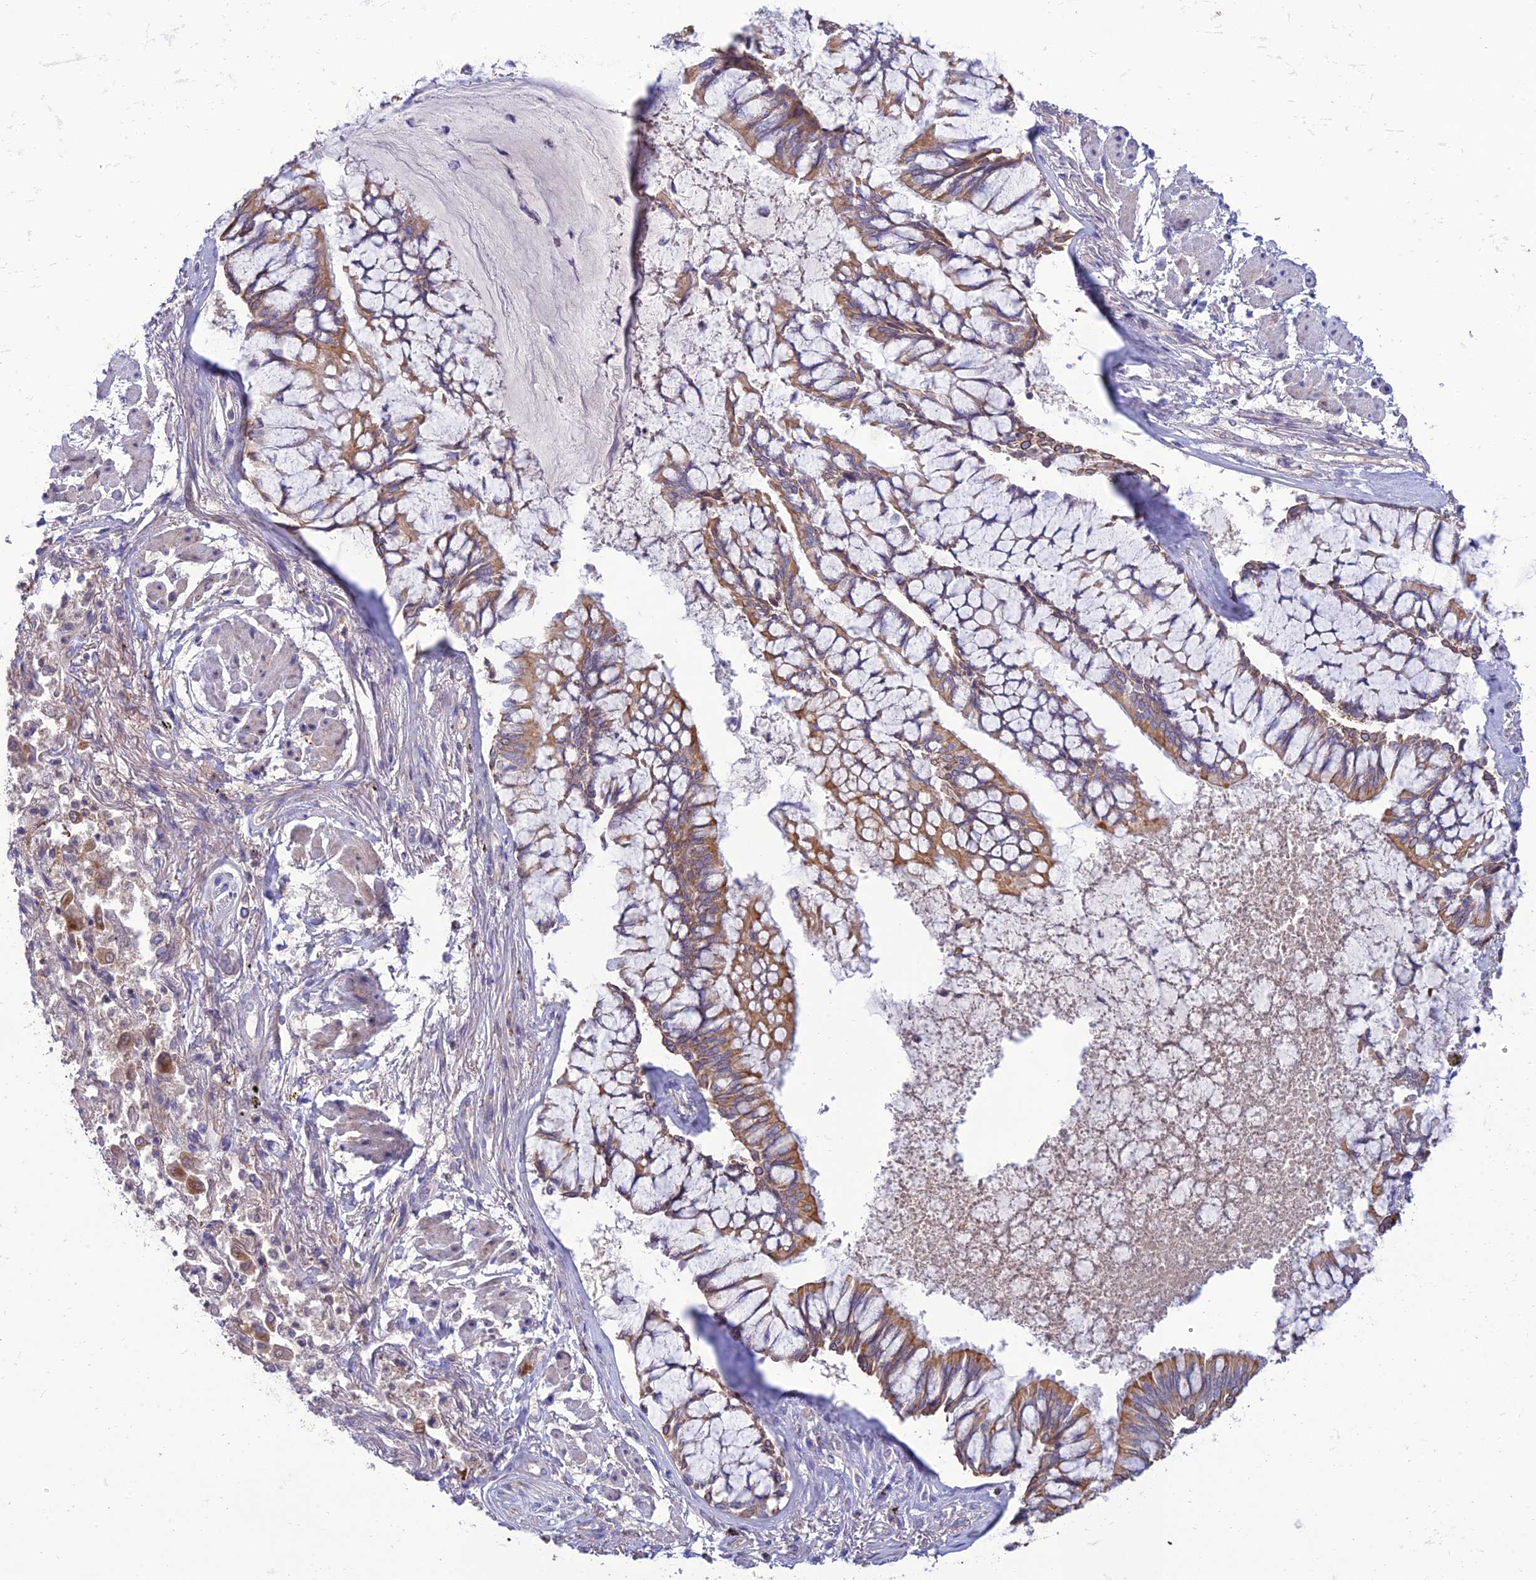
{"staining": {"intensity": "moderate", "quantity": ">75%", "location": "cytoplasmic/membranous"}, "tissue": "lung cancer", "cell_type": "Tumor cells", "image_type": "cancer", "snomed": [{"axis": "morphology", "description": "Adenocarcinoma, NOS"}, {"axis": "topography", "description": "Lung"}], "caption": "IHC micrograph of neoplastic tissue: human lung cancer (adenocarcinoma) stained using immunohistochemistry demonstrates medium levels of moderate protein expression localized specifically in the cytoplasmic/membranous of tumor cells, appearing as a cytoplasmic/membranous brown color.", "gene": "IRAK3", "patient": {"sex": "male", "age": 67}}